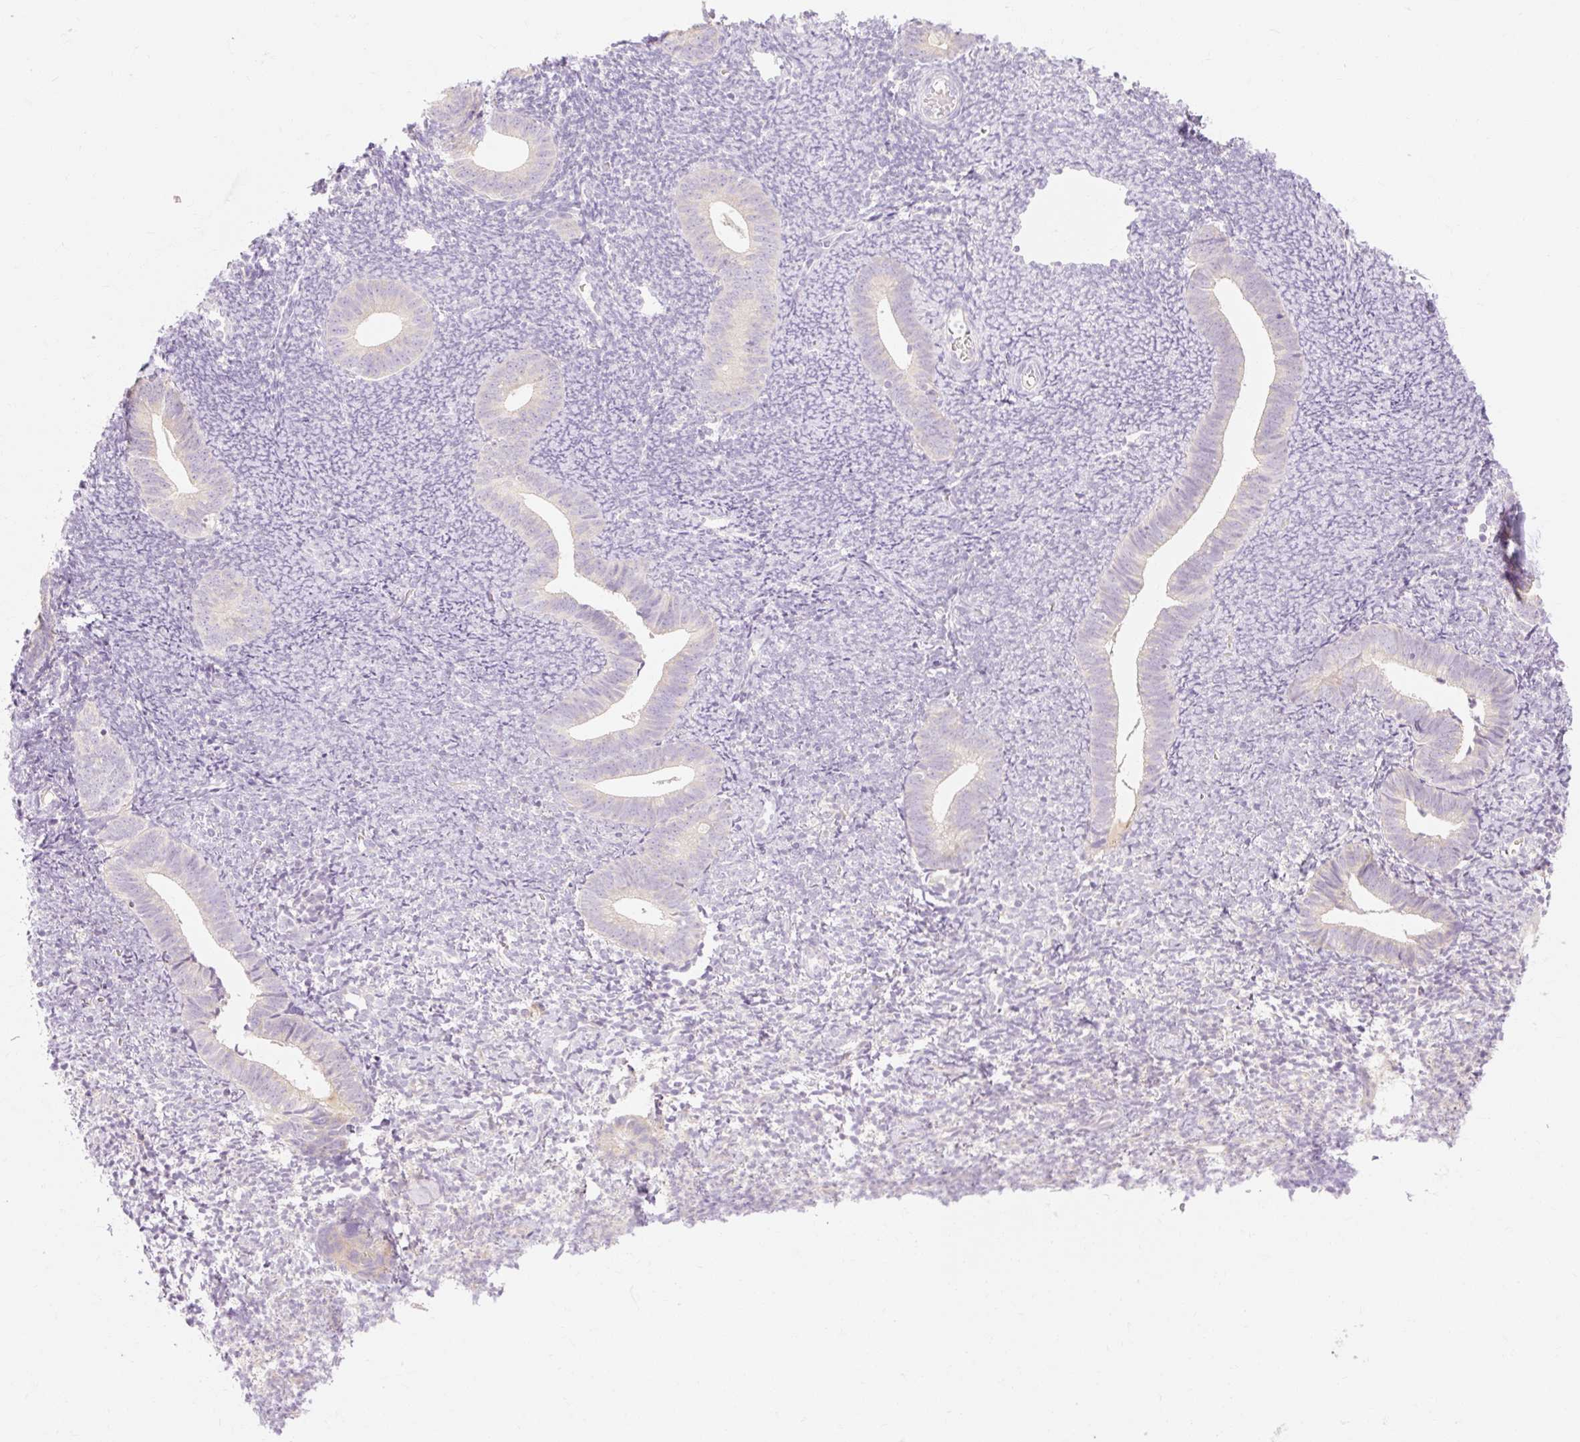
{"staining": {"intensity": "negative", "quantity": "none", "location": "none"}, "tissue": "endometrium", "cell_type": "Cells in endometrial stroma", "image_type": "normal", "snomed": [{"axis": "morphology", "description": "Normal tissue, NOS"}, {"axis": "topography", "description": "Endometrium"}], "caption": "High magnification brightfield microscopy of benign endometrium stained with DAB (3,3'-diaminobenzidine) (brown) and counterstained with hematoxylin (blue): cells in endometrial stroma show no significant positivity. The staining is performed using DAB (3,3'-diaminobenzidine) brown chromogen with nuclei counter-stained in using hematoxylin.", "gene": "MYO1D", "patient": {"sex": "female", "age": 39}}